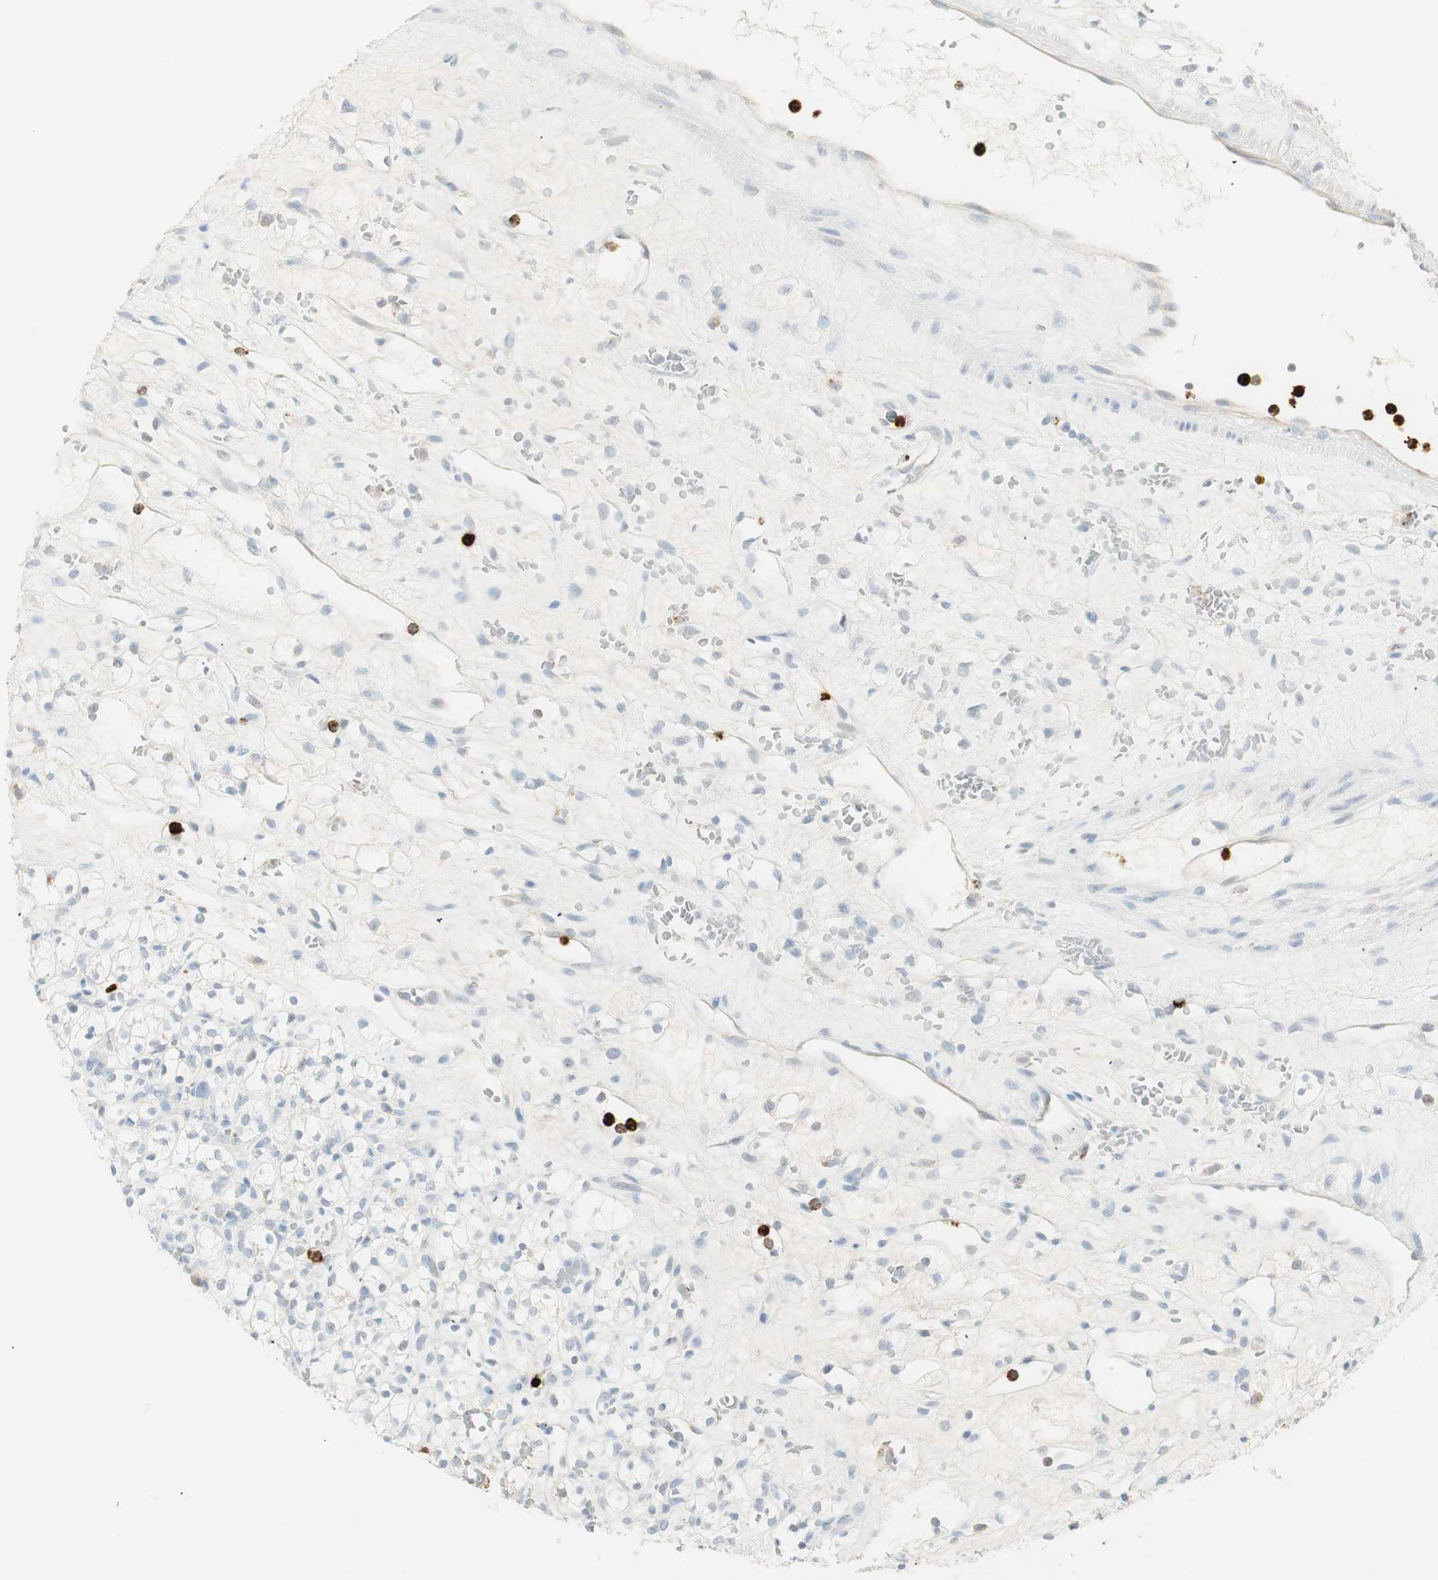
{"staining": {"intensity": "negative", "quantity": "none", "location": "none"}, "tissue": "renal cancer", "cell_type": "Tumor cells", "image_type": "cancer", "snomed": [{"axis": "morphology", "description": "Adenocarcinoma, NOS"}, {"axis": "topography", "description": "Kidney"}], "caption": "Immunohistochemistry of human renal adenocarcinoma demonstrates no staining in tumor cells.", "gene": "PRTN3", "patient": {"sex": "female", "age": 60}}